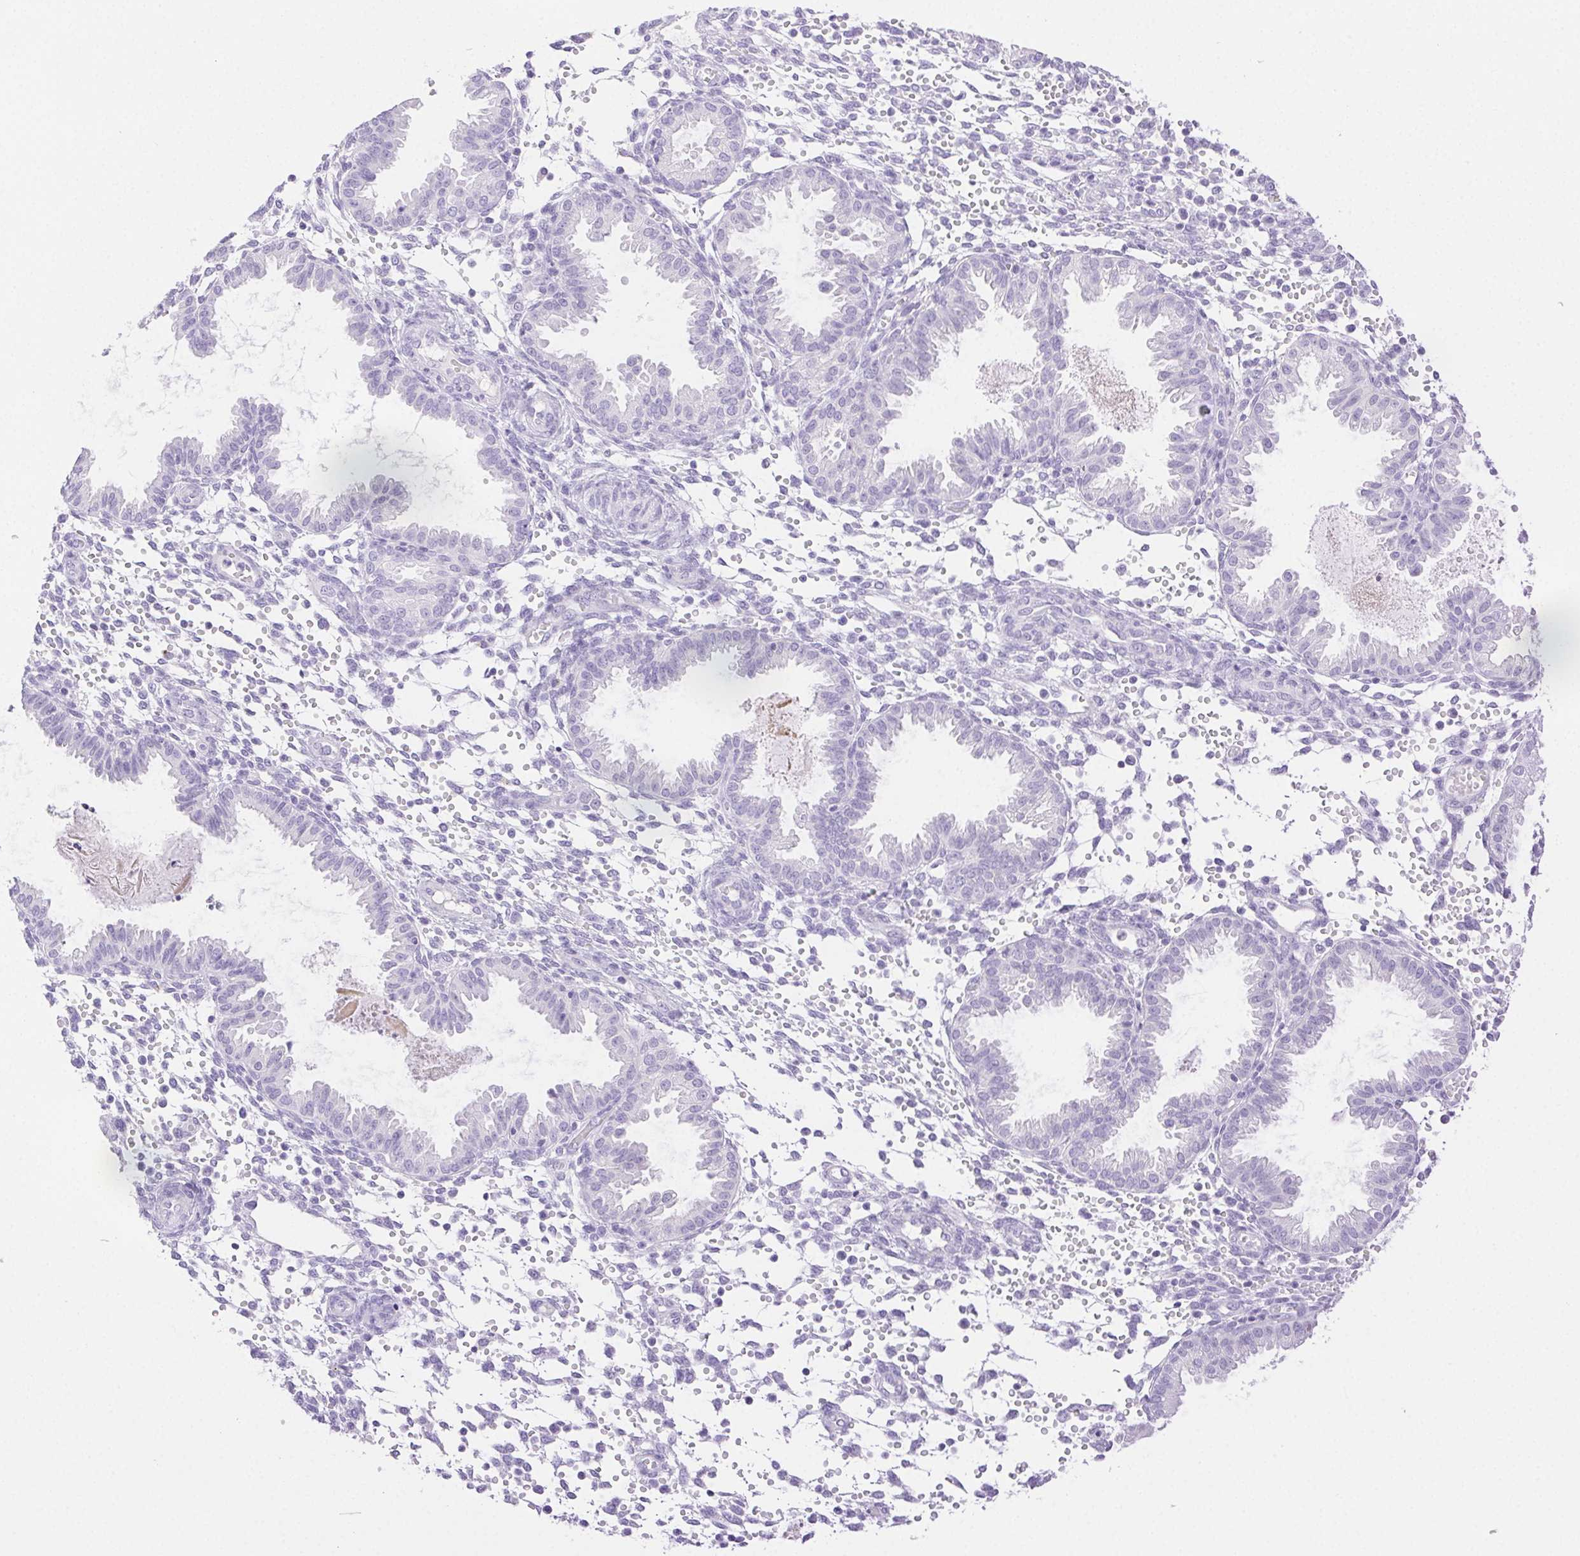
{"staining": {"intensity": "negative", "quantity": "none", "location": "none"}, "tissue": "endometrium", "cell_type": "Cells in endometrial stroma", "image_type": "normal", "snomed": [{"axis": "morphology", "description": "Normal tissue, NOS"}, {"axis": "topography", "description": "Endometrium"}], "caption": "Immunohistochemistry histopathology image of benign human endometrium stained for a protein (brown), which displays no positivity in cells in endometrial stroma.", "gene": "SPACA4", "patient": {"sex": "female", "age": 33}}